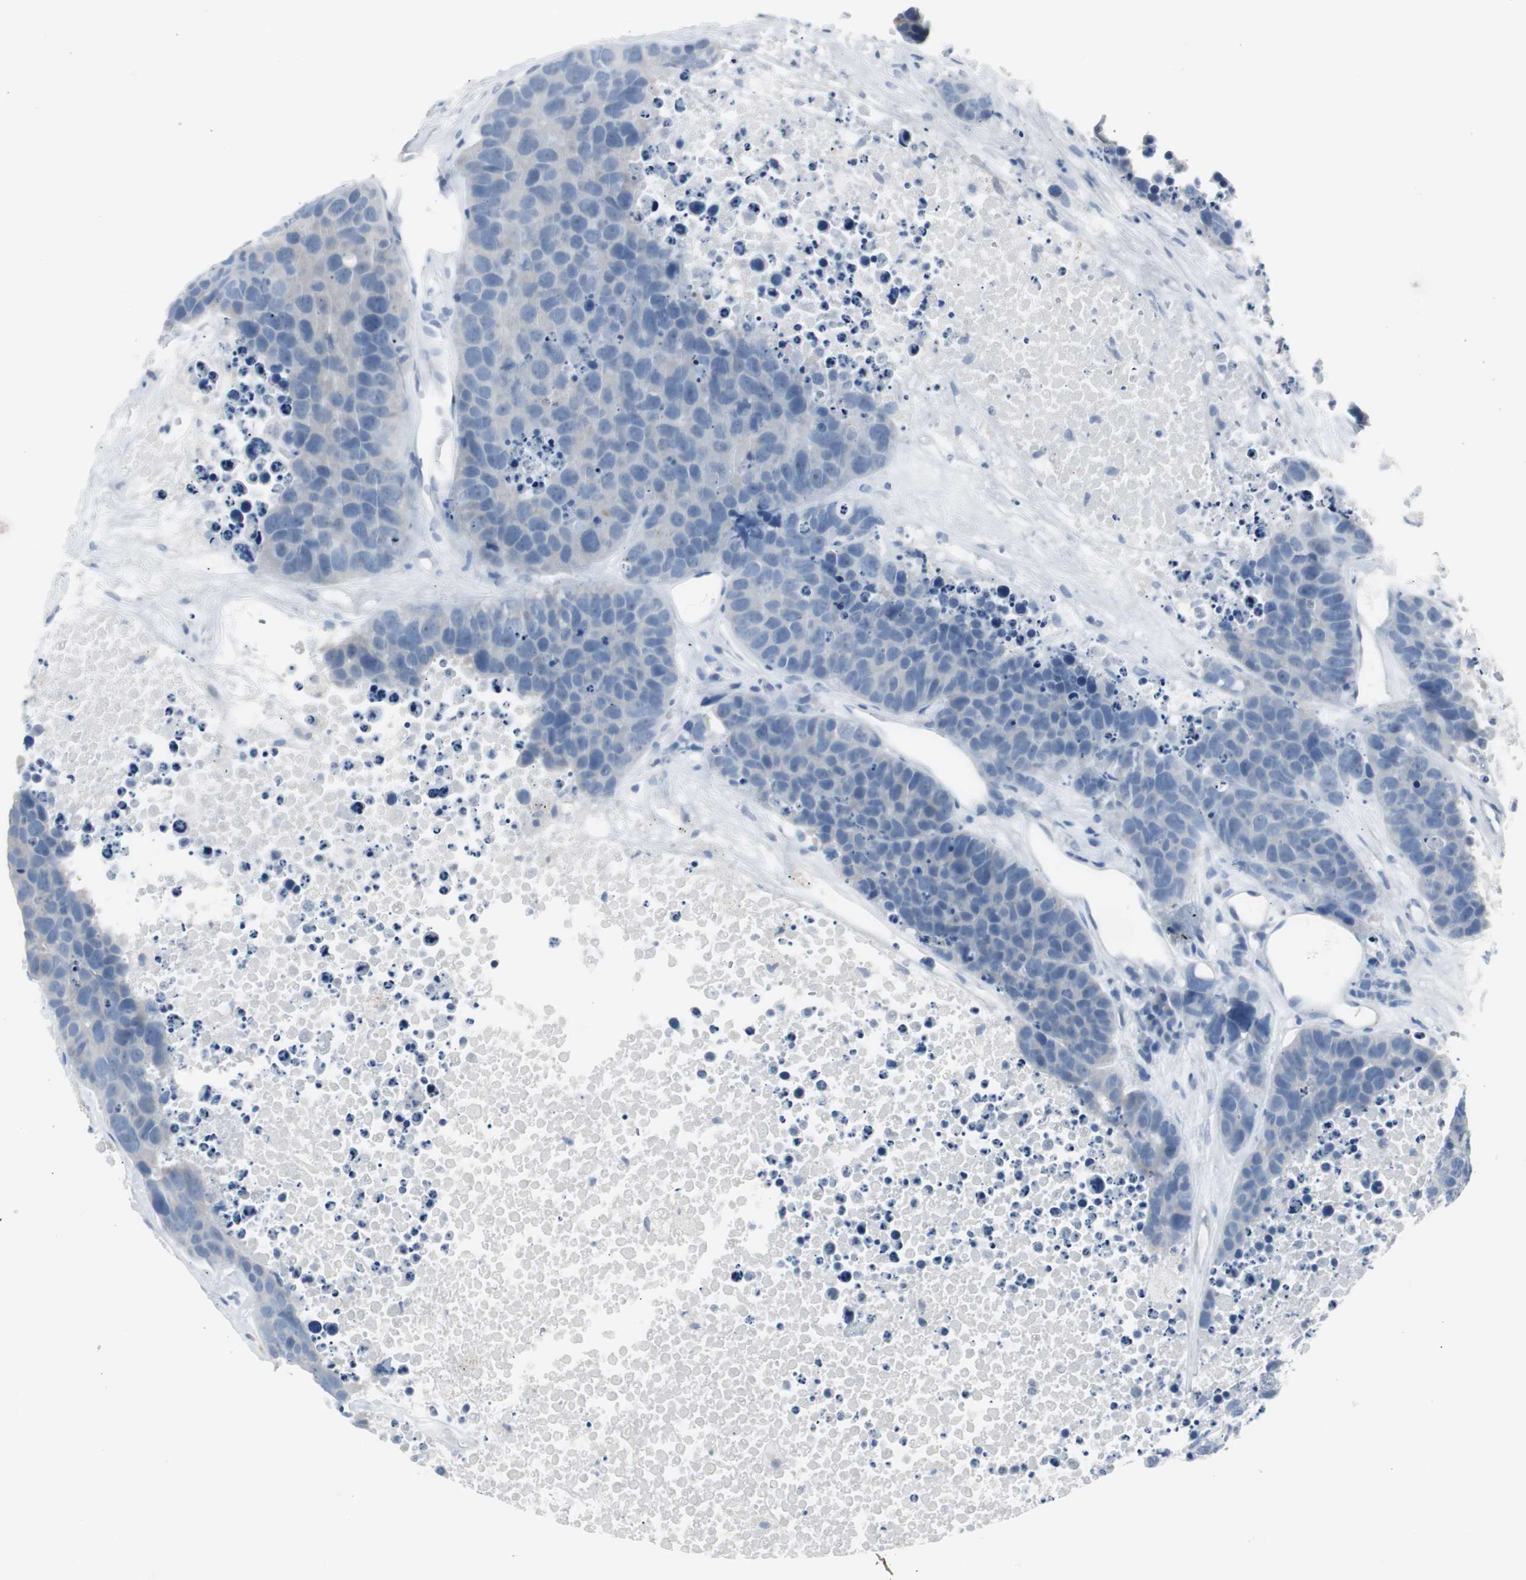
{"staining": {"intensity": "negative", "quantity": "none", "location": "none"}, "tissue": "carcinoid", "cell_type": "Tumor cells", "image_type": "cancer", "snomed": [{"axis": "morphology", "description": "Carcinoid, malignant, NOS"}, {"axis": "topography", "description": "Lung"}], "caption": "This is a image of immunohistochemistry (IHC) staining of carcinoid, which shows no staining in tumor cells.", "gene": "S100A7", "patient": {"sex": "male", "age": 60}}